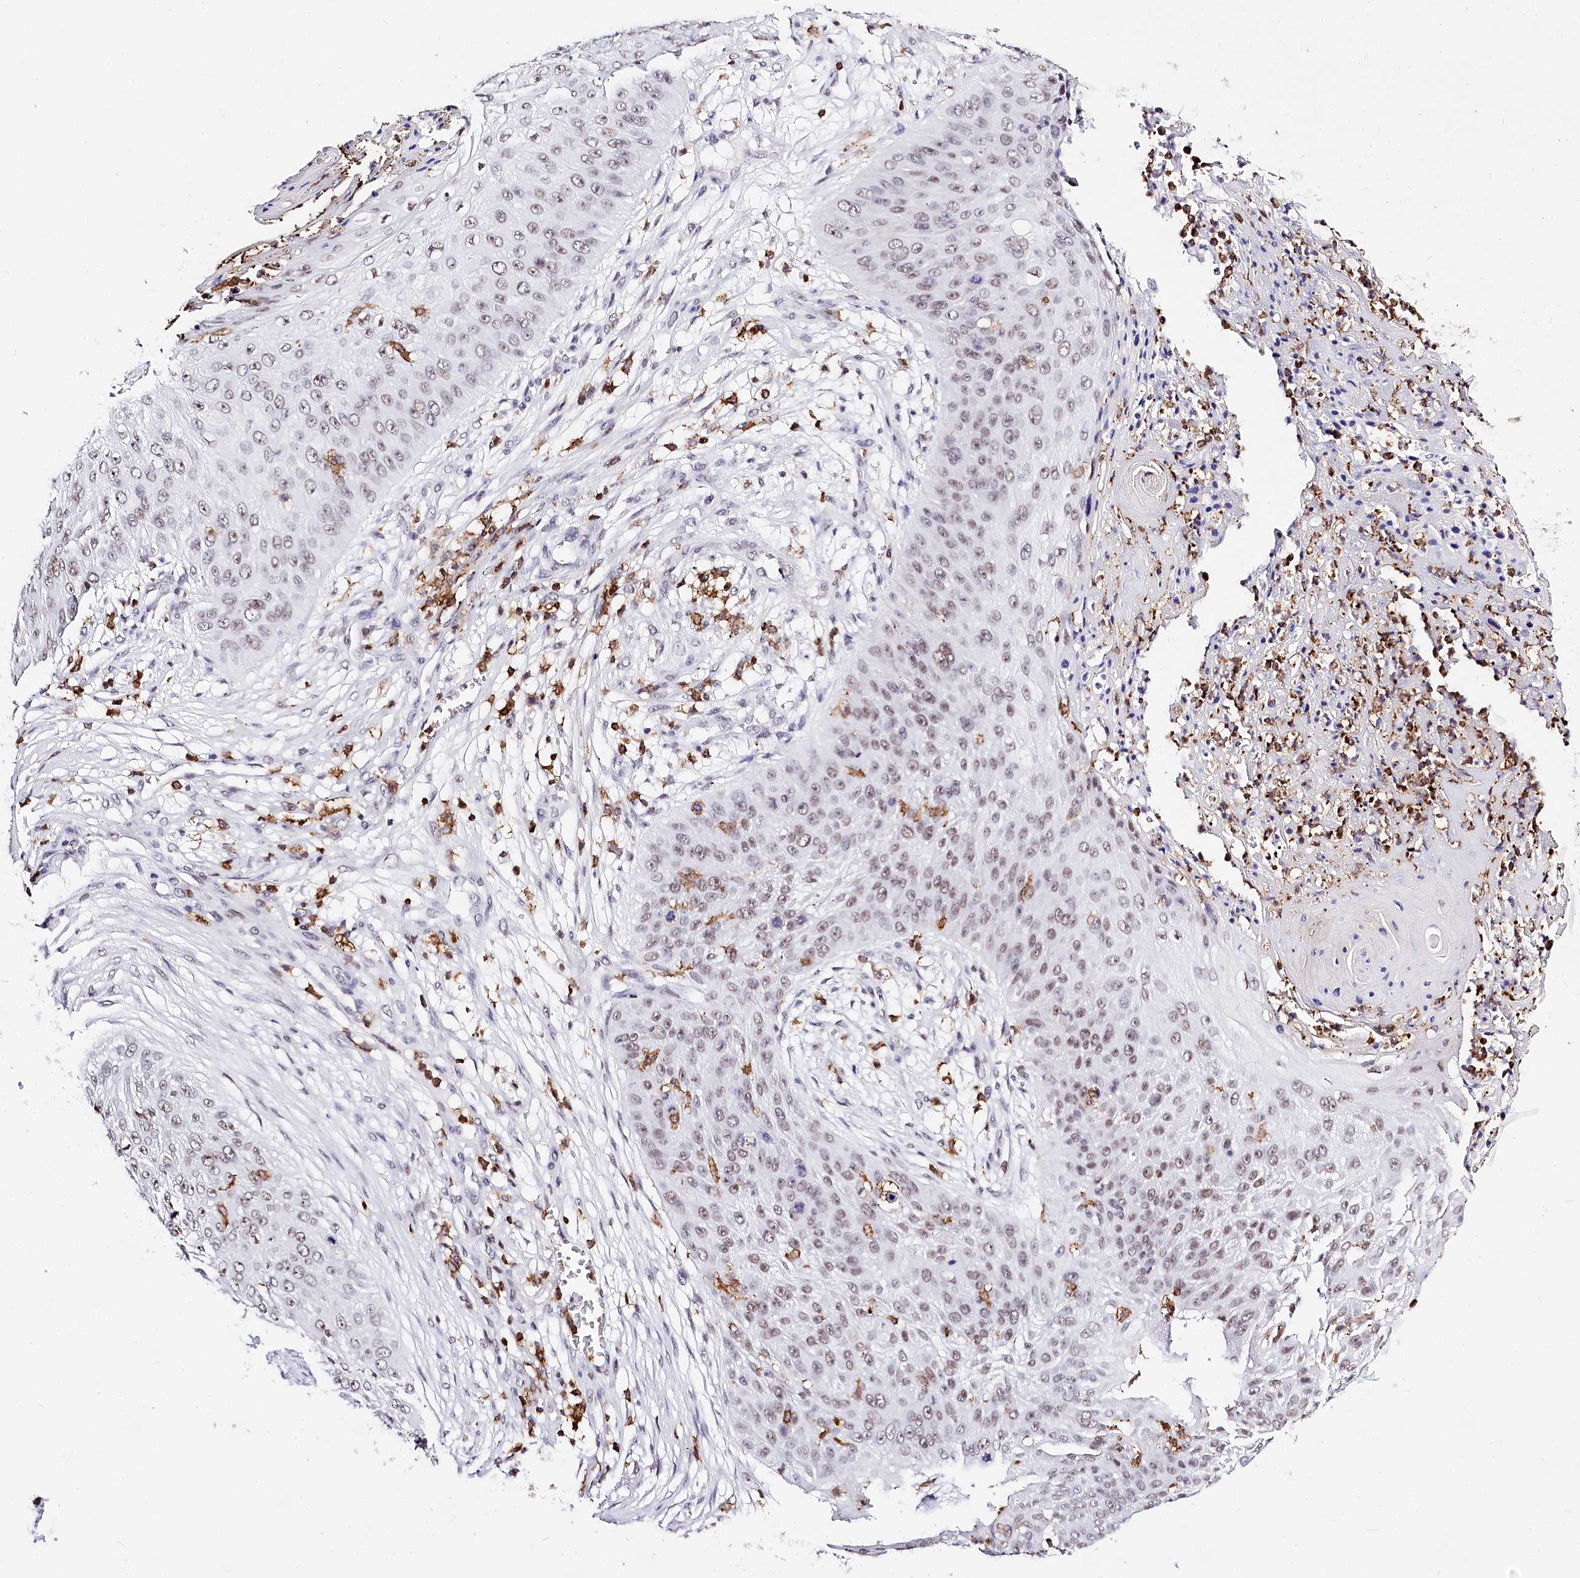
{"staining": {"intensity": "weak", "quantity": "<25%", "location": "nuclear"}, "tissue": "skin cancer", "cell_type": "Tumor cells", "image_type": "cancer", "snomed": [{"axis": "morphology", "description": "Squamous cell carcinoma, NOS"}, {"axis": "topography", "description": "Skin"}], "caption": "The IHC photomicrograph has no significant expression in tumor cells of skin cancer tissue.", "gene": "BARD1", "patient": {"sex": "female", "age": 80}}